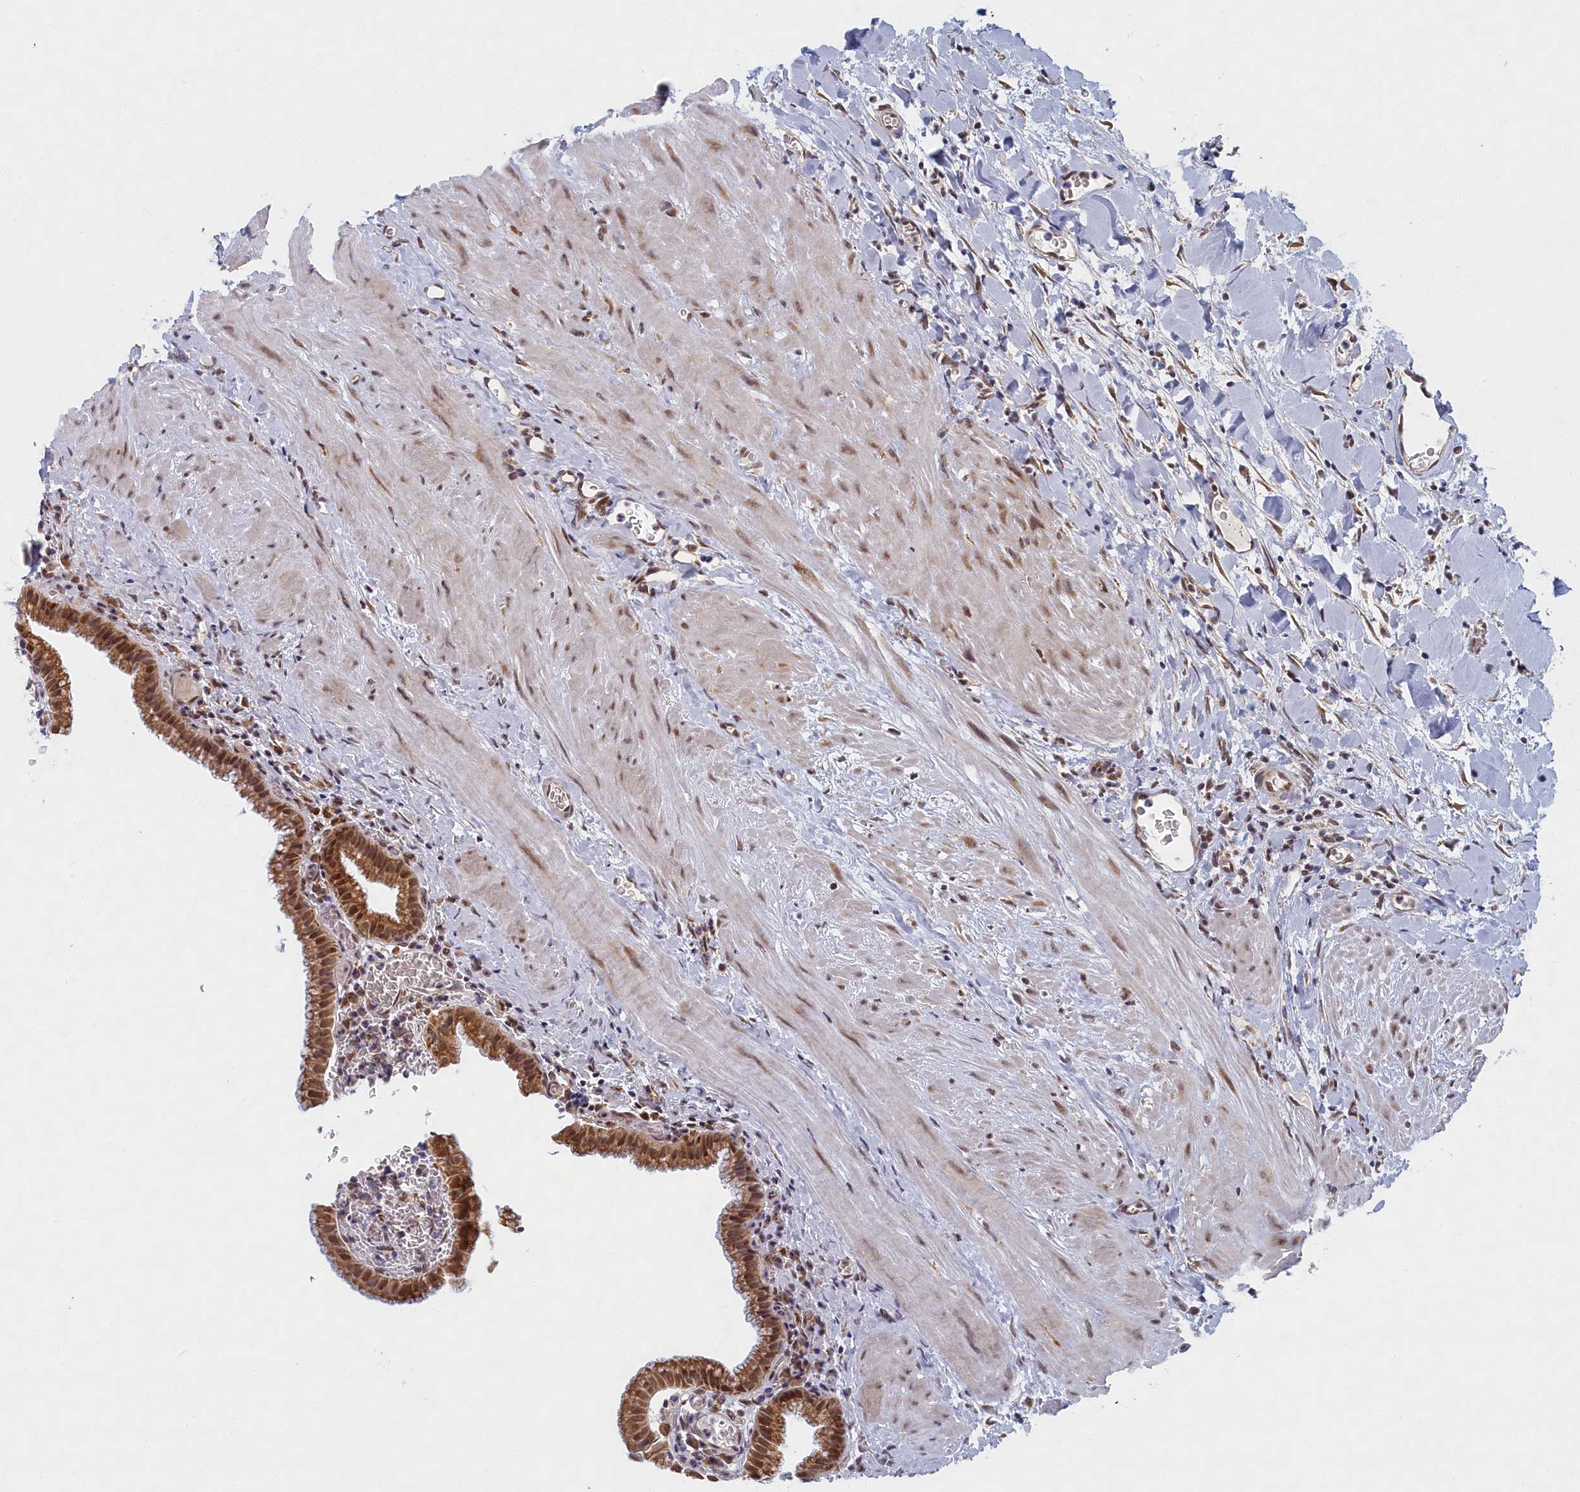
{"staining": {"intensity": "moderate", "quantity": "25%-75%", "location": "cytoplasmic/membranous,nuclear"}, "tissue": "gallbladder", "cell_type": "Glandular cells", "image_type": "normal", "snomed": [{"axis": "morphology", "description": "Normal tissue, NOS"}, {"axis": "topography", "description": "Gallbladder"}], "caption": "Protein staining displays moderate cytoplasmic/membranous,nuclear expression in approximately 25%-75% of glandular cells in normal gallbladder. The staining was performed using DAB, with brown indicating positive protein expression. Nuclei are stained blue with hematoxylin.", "gene": "DNAJC17", "patient": {"sex": "male", "age": 78}}